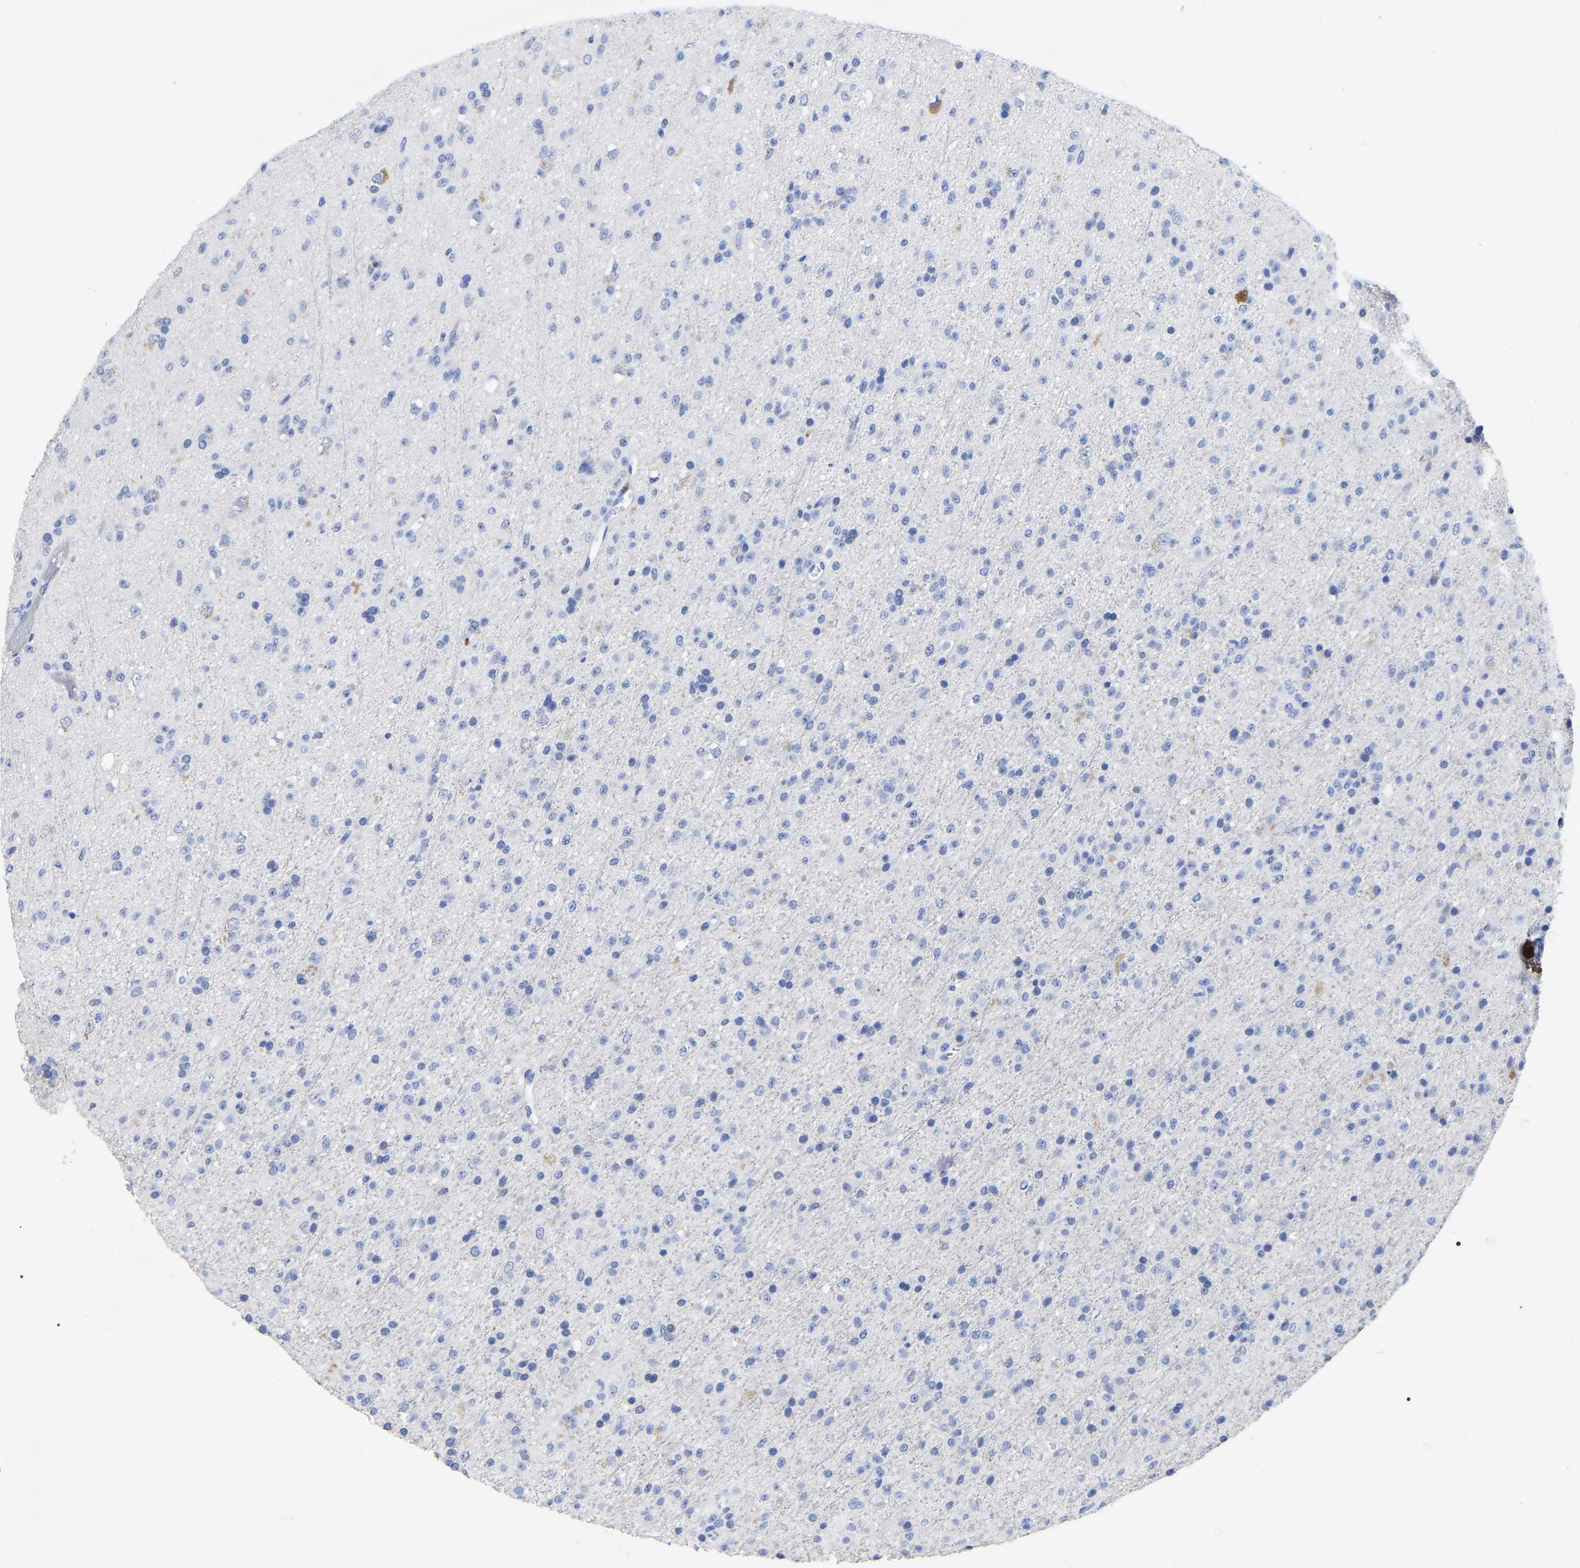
{"staining": {"intensity": "negative", "quantity": "none", "location": "none"}, "tissue": "glioma", "cell_type": "Tumor cells", "image_type": "cancer", "snomed": [{"axis": "morphology", "description": "Glioma, malignant, Low grade"}, {"axis": "topography", "description": "Brain"}], "caption": "This is an immunohistochemistry (IHC) micrograph of human glioma. There is no staining in tumor cells.", "gene": "ANXA13", "patient": {"sex": "male", "age": 65}}